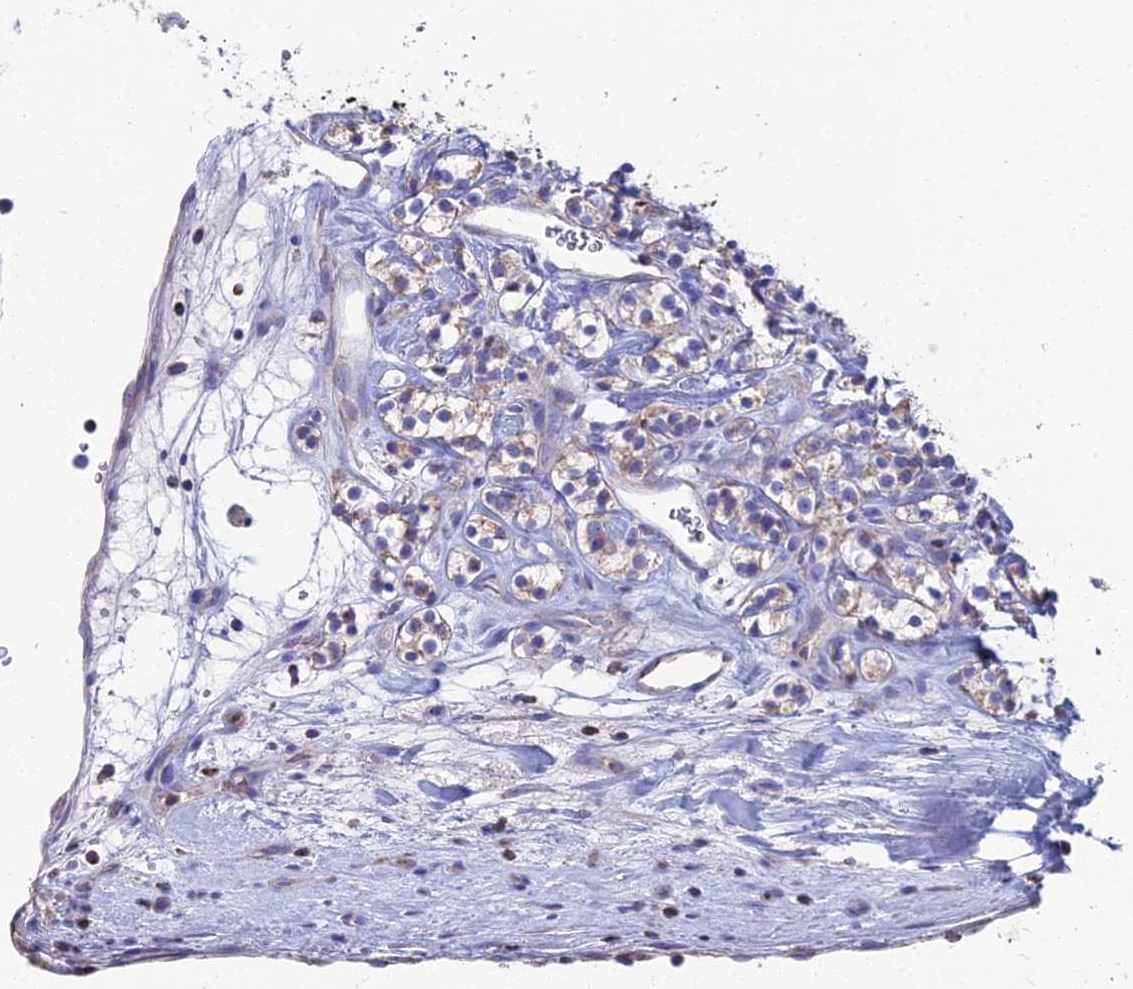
{"staining": {"intensity": "weak", "quantity": "25%-75%", "location": "cytoplasmic/membranous"}, "tissue": "renal cancer", "cell_type": "Tumor cells", "image_type": "cancer", "snomed": [{"axis": "morphology", "description": "Adenocarcinoma, NOS"}, {"axis": "topography", "description": "Kidney"}], "caption": "A photomicrograph of human adenocarcinoma (renal) stained for a protein reveals weak cytoplasmic/membranous brown staining in tumor cells.", "gene": "SPOCK2", "patient": {"sex": "male", "age": 77}}